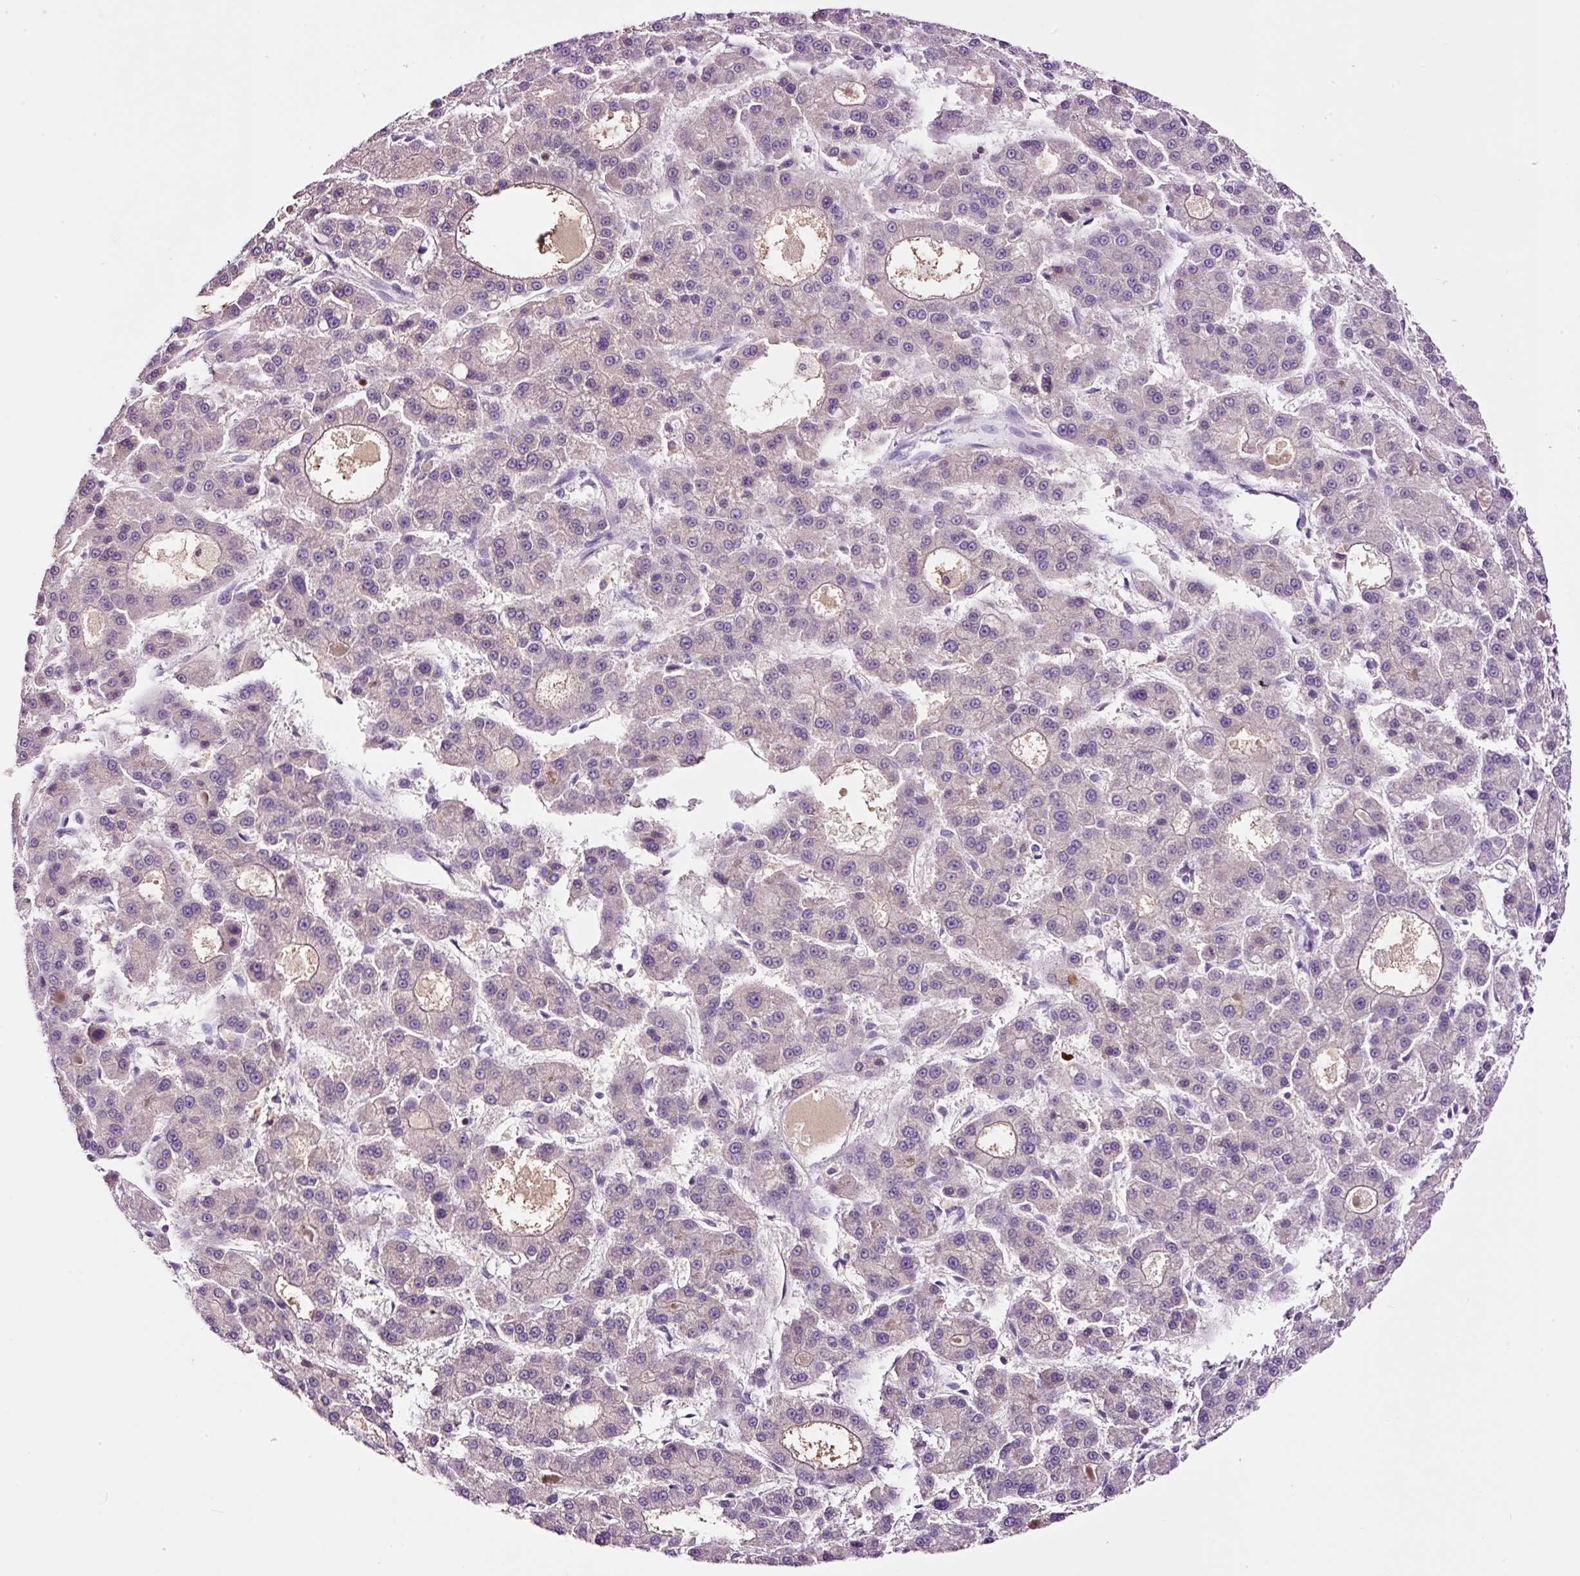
{"staining": {"intensity": "negative", "quantity": "none", "location": "none"}, "tissue": "liver cancer", "cell_type": "Tumor cells", "image_type": "cancer", "snomed": [{"axis": "morphology", "description": "Carcinoma, Hepatocellular, NOS"}, {"axis": "topography", "description": "Liver"}], "caption": "This photomicrograph is of liver cancer (hepatocellular carcinoma) stained with immunohistochemistry (IHC) to label a protein in brown with the nuclei are counter-stained blue. There is no positivity in tumor cells.", "gene": "DPPA4", "patient": {"sex": "male", "age": 70}}